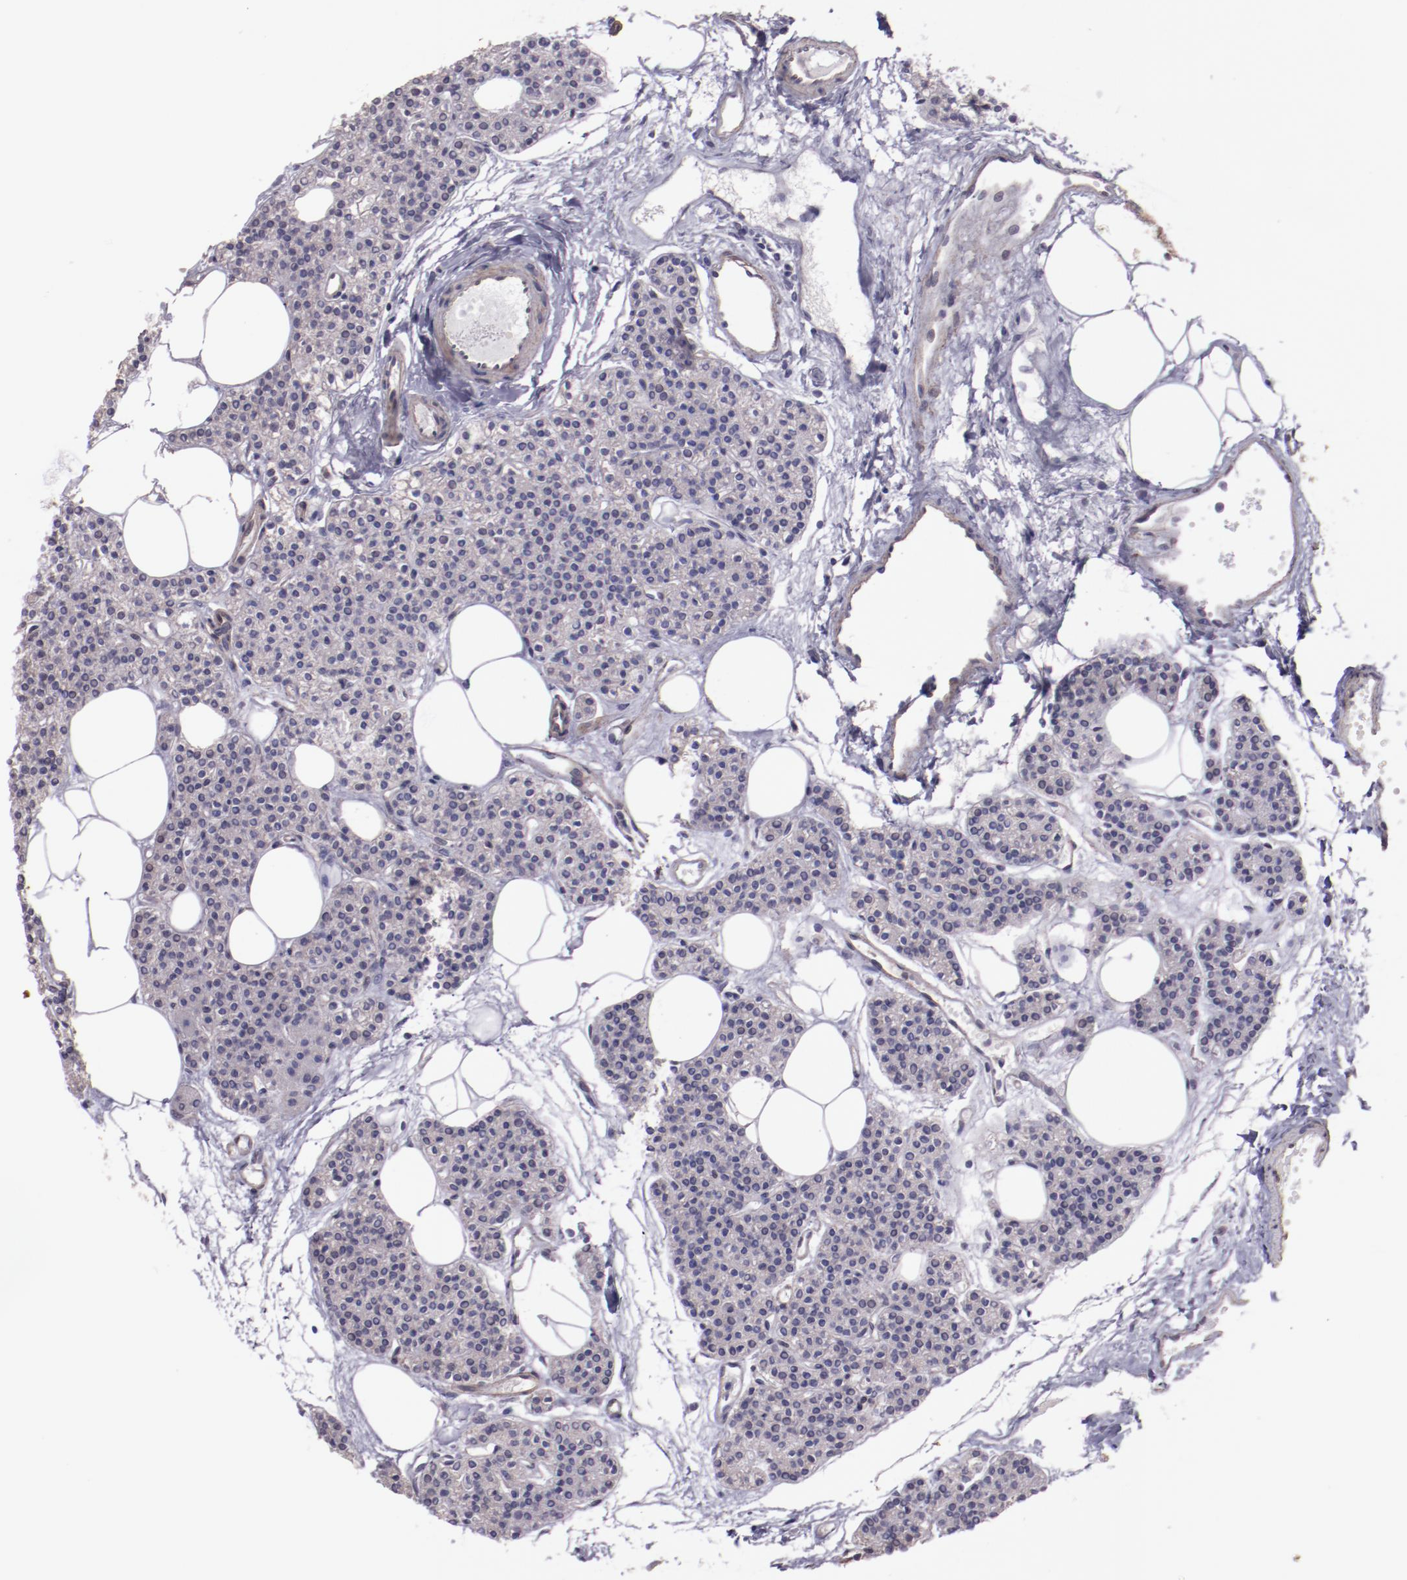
{"staining": {"intensity": "weak", "quantity": ">75%", "location": "cytoplasmic/membranous"}, "tissue": "parathyroid gland", "cell_type": "Glandular cells", "image_type": "normal", "snomed": [{"axis": "morphology", "description": "Normal tissue, NOS"}, {"axis": "topography", "description": "Parathyroid gland"}], "caption": "High-magnification brightfield microscopy of normal parathyroid gland stained with DAB (3,3'-diaminobenzidine) (brown) and counterstained with hematoxylin (blue). glandular cells exhibit weak cytoplasmic/membranous expression is seen in approximately>75% of cells.", "gene": "ELF1", "patient": {"sex": "male", "age": 24}}